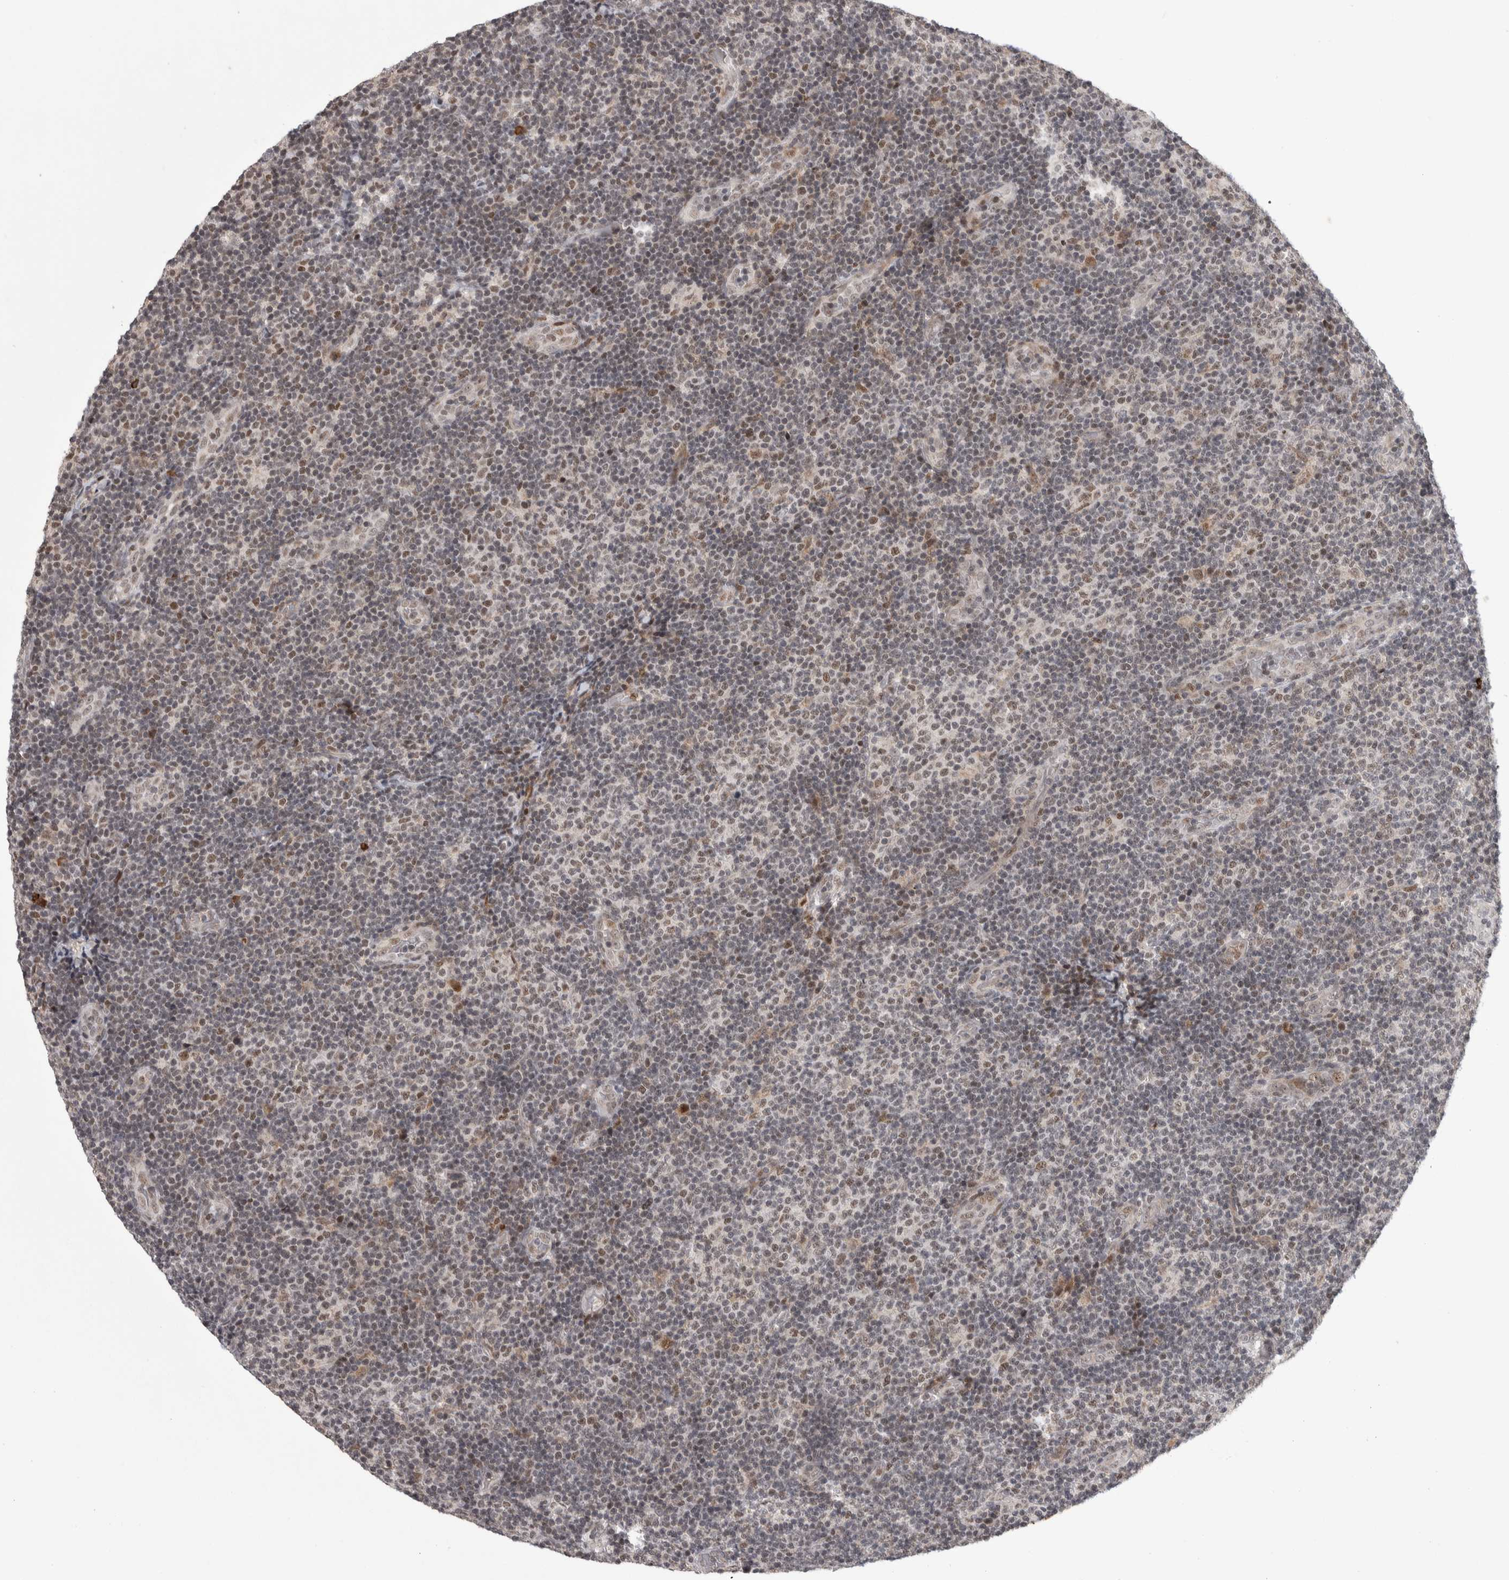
{"staining": {"intensity": "weak", "quantity": "25%-75%", "location": "nuclear"}, "tissue": "lymphoma", "cell_type": "Tumor cells", "image_type": "cancer", "snomed": [{"axis": "morphology", "description": "Malignant lymphoma, non-Hodgkin's type, Low grade"}, {"axis": "topography", "description": "Lymph node"}], "caption": "Immunohistochemical staining of human malignant lymphoma, non-Hodgkin's type (low-grade) demonstrates weak nuclear protein positivity in about 25%-75% of tumor cells.", "gene": "ZNF592", "patient": {"sex": "male", "age": 83}}